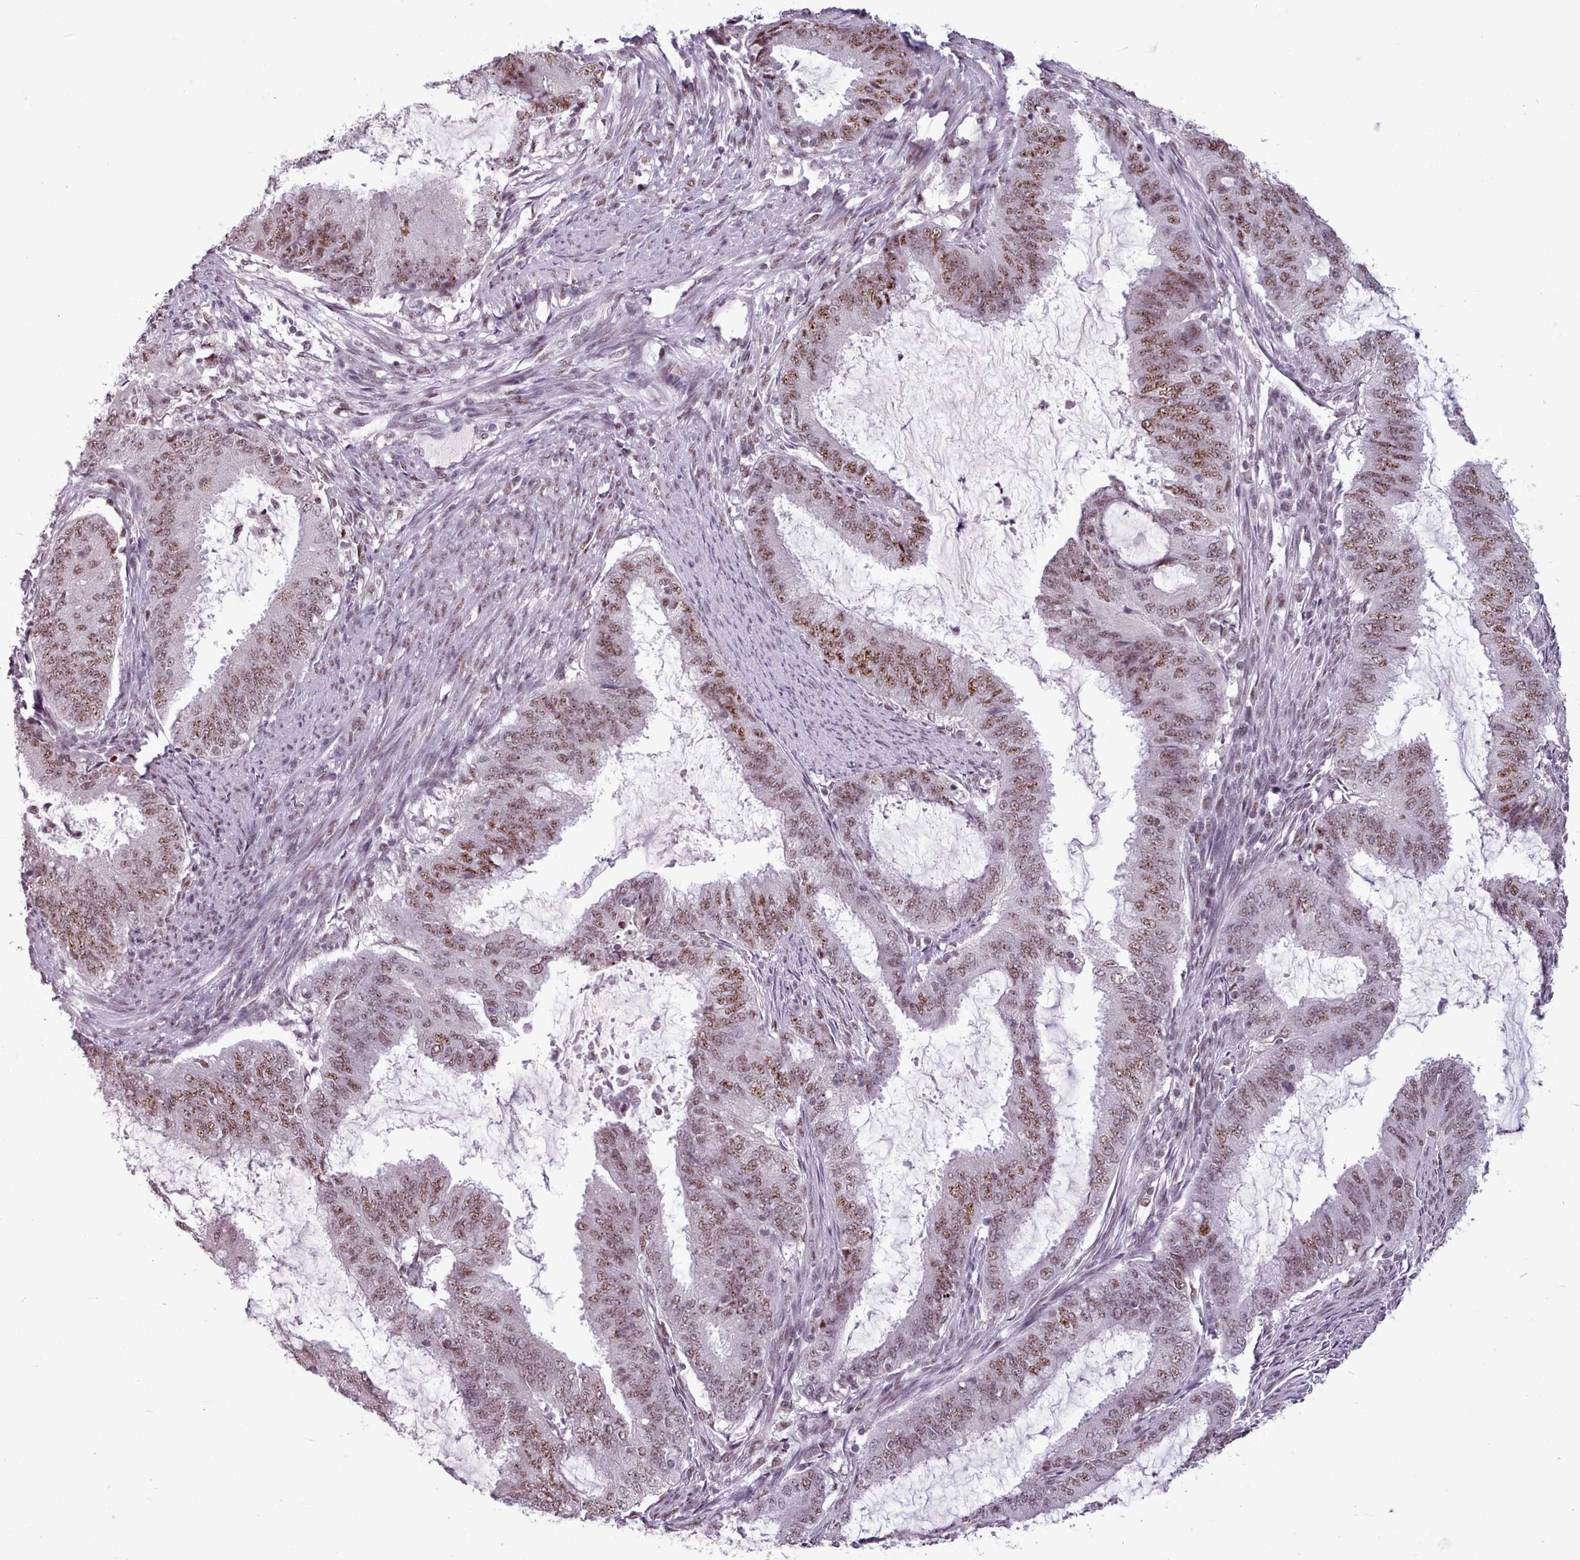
{"staining": {"intensity": "moderate", "quantity": ">75%", "location": "nuclear"}, "tissue": "endometrial cancer", "cell_type": "Tumor cells", "image_type": "cancer", "snomed": [{"axis": "morphology", "description": "Adenocarcinoma, NOS"}, {"axis": "topography", "description": "Endometrium"}], "caption": "Endometrial adenocarcinoma tissue exhibits moderate nuclear staining in about >75% of tumor cells, visualized by immunohistochemistry. (Brightfield microscopy of DAB IHC at high magnification).", "gene": "SRRM1", "patient": {"sex": "female", "age": 51}}